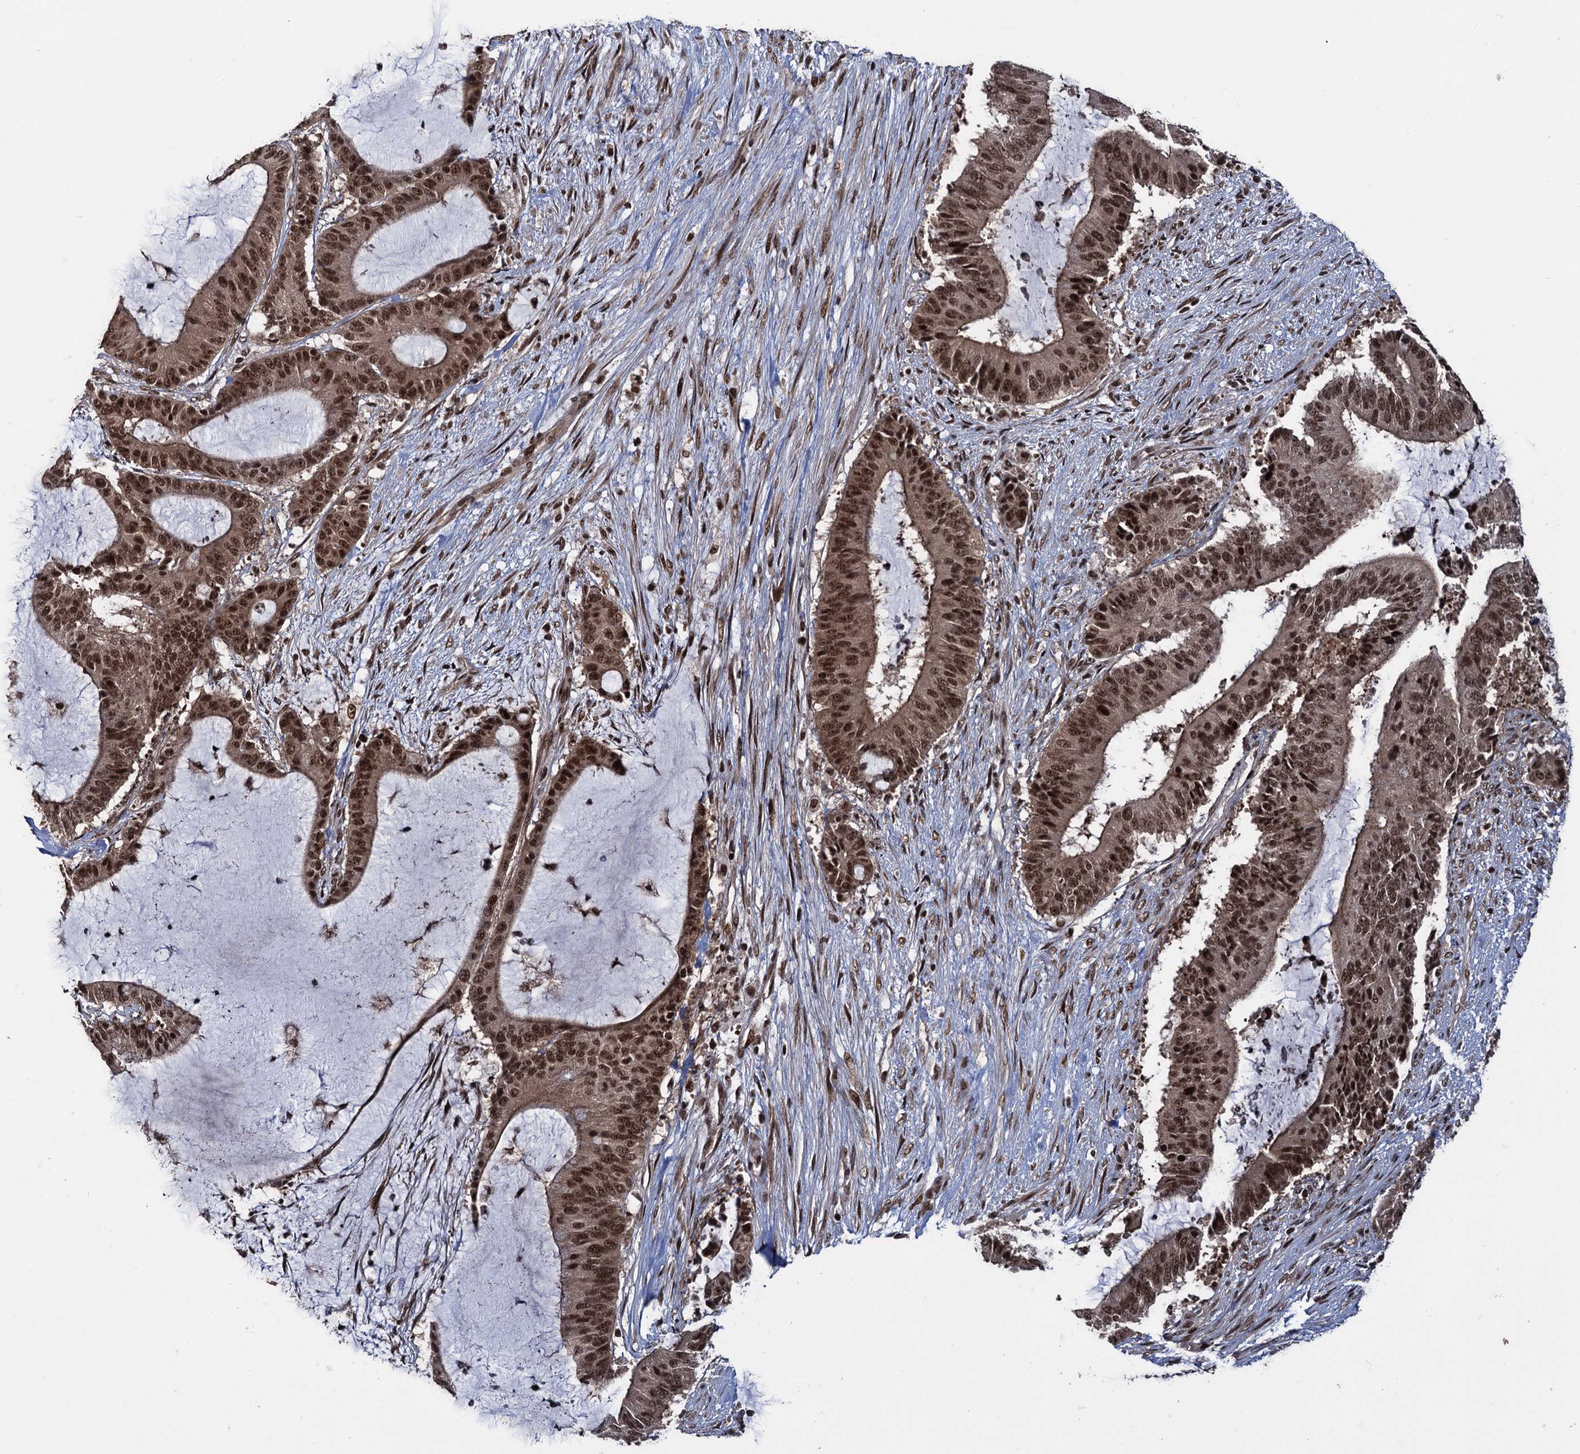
{"staining": {"intensity": "strong", "quantity": ">75%", "location": "cytoplasmic/membranous,nuclear"}, "tissue": "liver cancer", "cell_type": "Tumor cells", "image_type": "cancer", "snomed": [{"axis": "morphology", "description": "Normal tissue, NOS"}, {"axis": "morphology", "description": "Cholangiocarcinoma"}, {"axis": "topography", "description": "Liver"}, {"axis": "topography", "description": "Peripheral nerve tissue"}], "caption": "Brown immunohistochemical staining in liver cholangiocarcinoma displays strong cytoplasmic/membranous and nuclear expression in approximately >75% of tumor cells.", "gene": "ZNF169", "patient": {"sex": "female", "age": 73}}